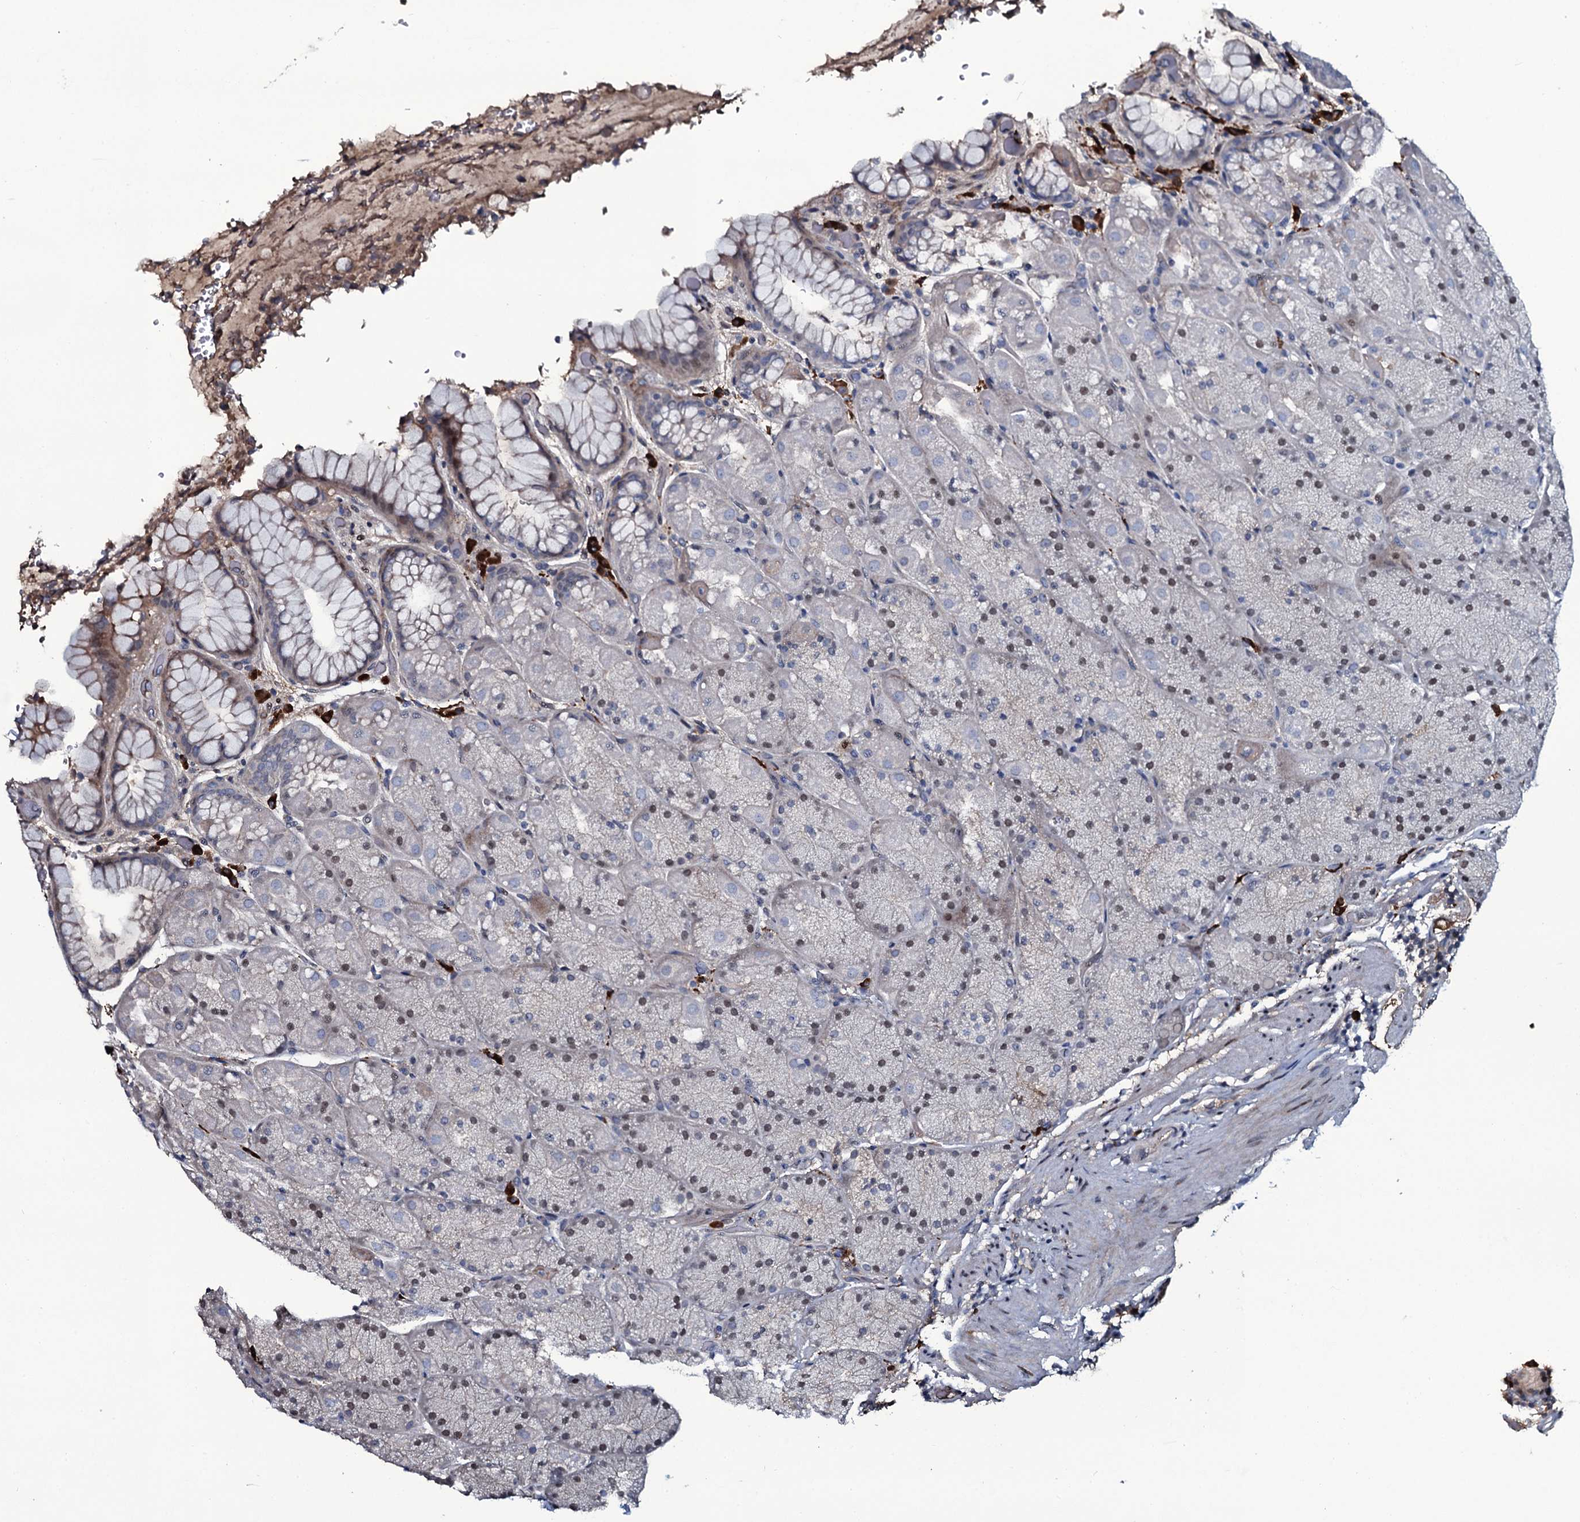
{"staining": {"intensity": "moderate", "quantity": "<25%", "location": "cytoplasmic/membranous"}, "tissue": "stomach", "cell_type": "Glandular cells", "image_type": "normal", "snomed": [{"axis": "morphology", "description": "Normal tissue, NOS"}, {"axis": "topography", "description": "Stomach, upper"}, {"axis": "topography", "description": "Stomach, lower"}], "caption": "Moderate cytoplasmic/membranous staining is appreciated in about <25% of glandular cells in normal stomach. The protein is shown in brown color, while the nuclei are stained blue.", "gene": "LYG2", "patient": {"sex": "male", "age": 67}}